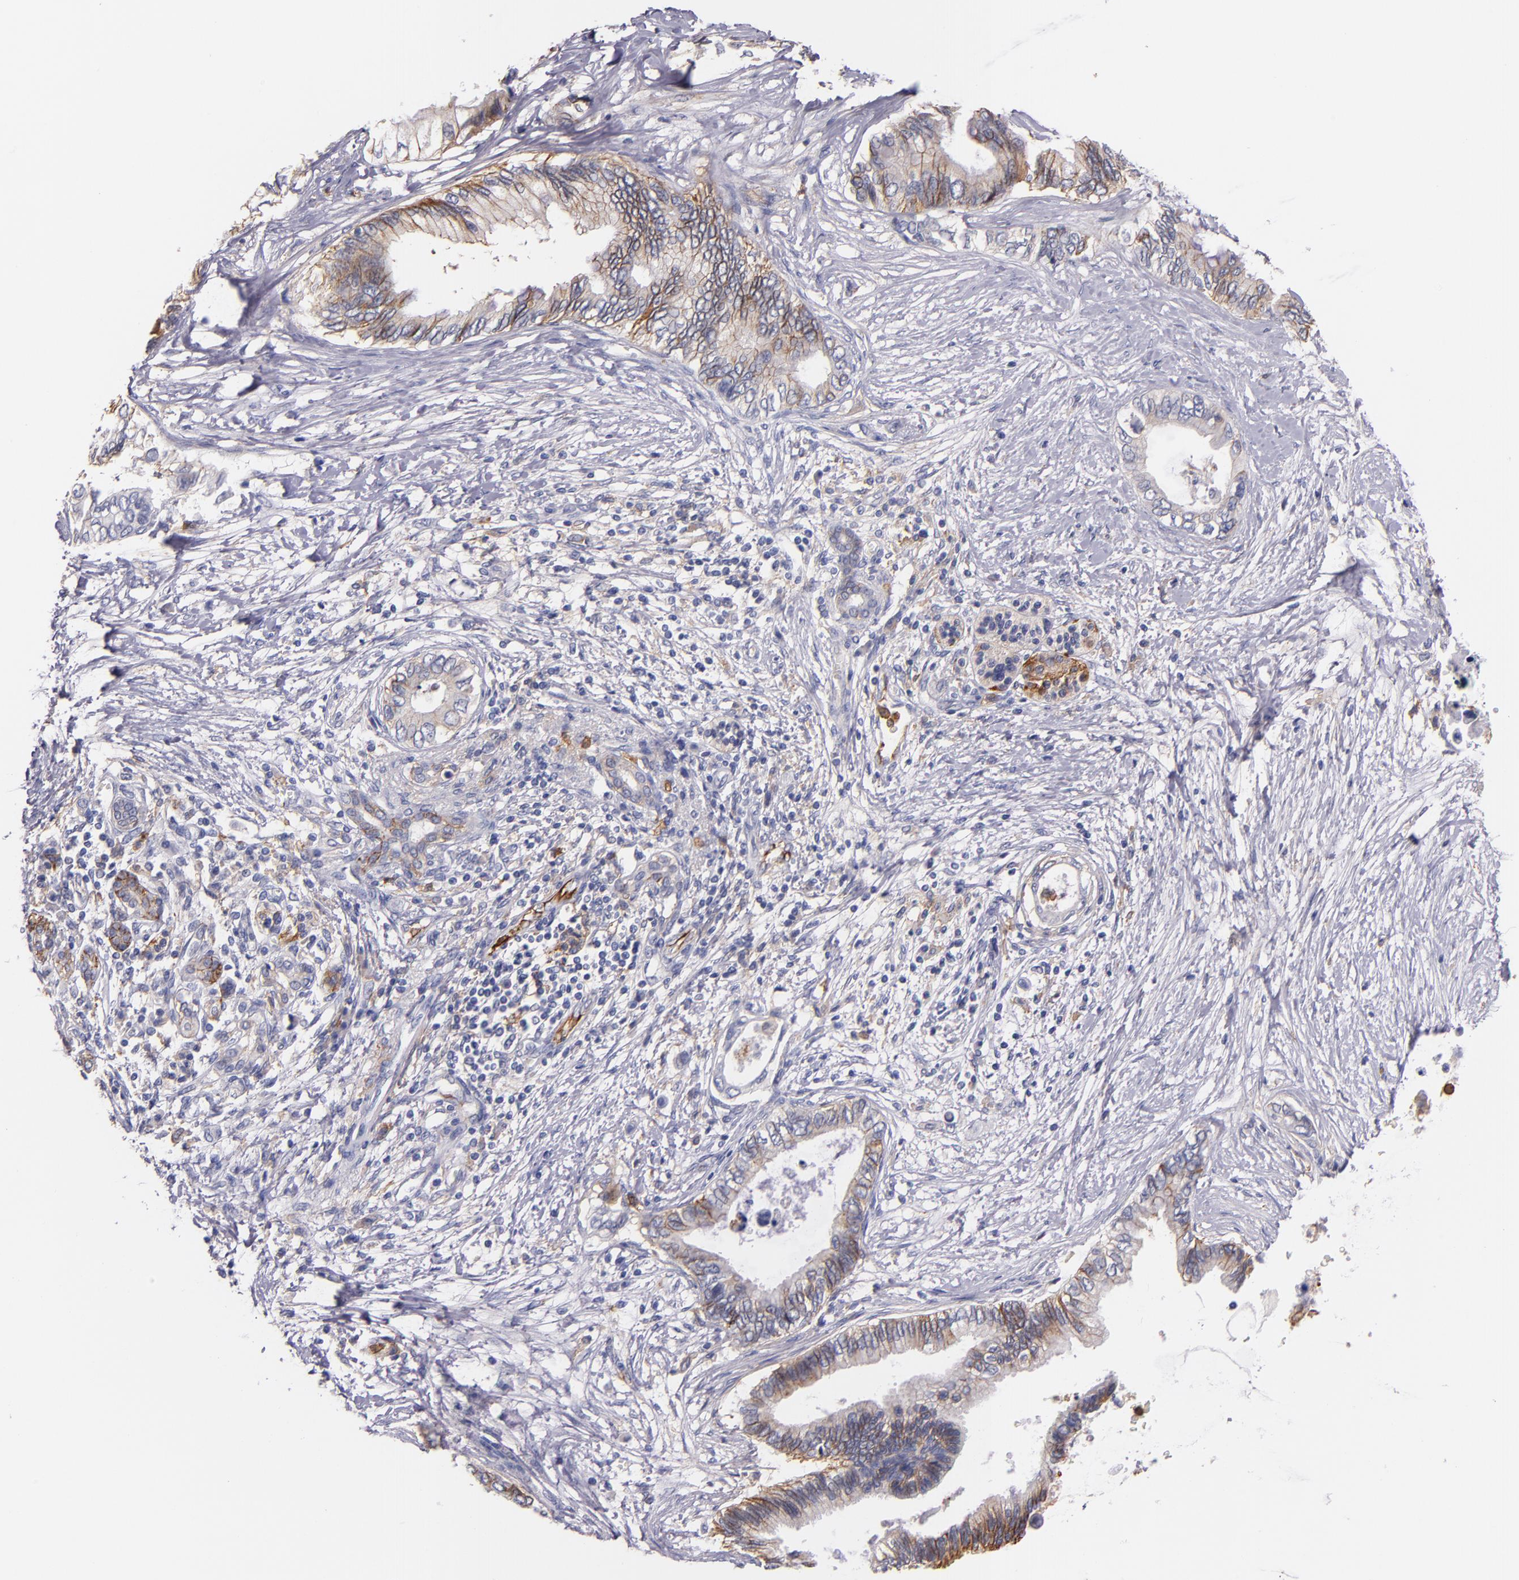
{"staining": {"intensity": "moderate", "quantity": "25%-75%", "location": "cytoplasmic/membranous"}, "tissue": "pancreatic cancer", "cell_type": "Tumor cells", "image_type": "cancer", "snomed": [{"axis": "morphology", "description": "Adenocarcinoma, NOS"}, {"axis": "topography", "description": "Pancreas"}], "caption": "The micrograph reveals a brown stain indicating the presence of a protein in the cytoplasmic/membranous of tumor cells in adenocarcinoma (pancreatic).", "gene": "C5AR1", "patient": {"sex": "female", "age": 66}}